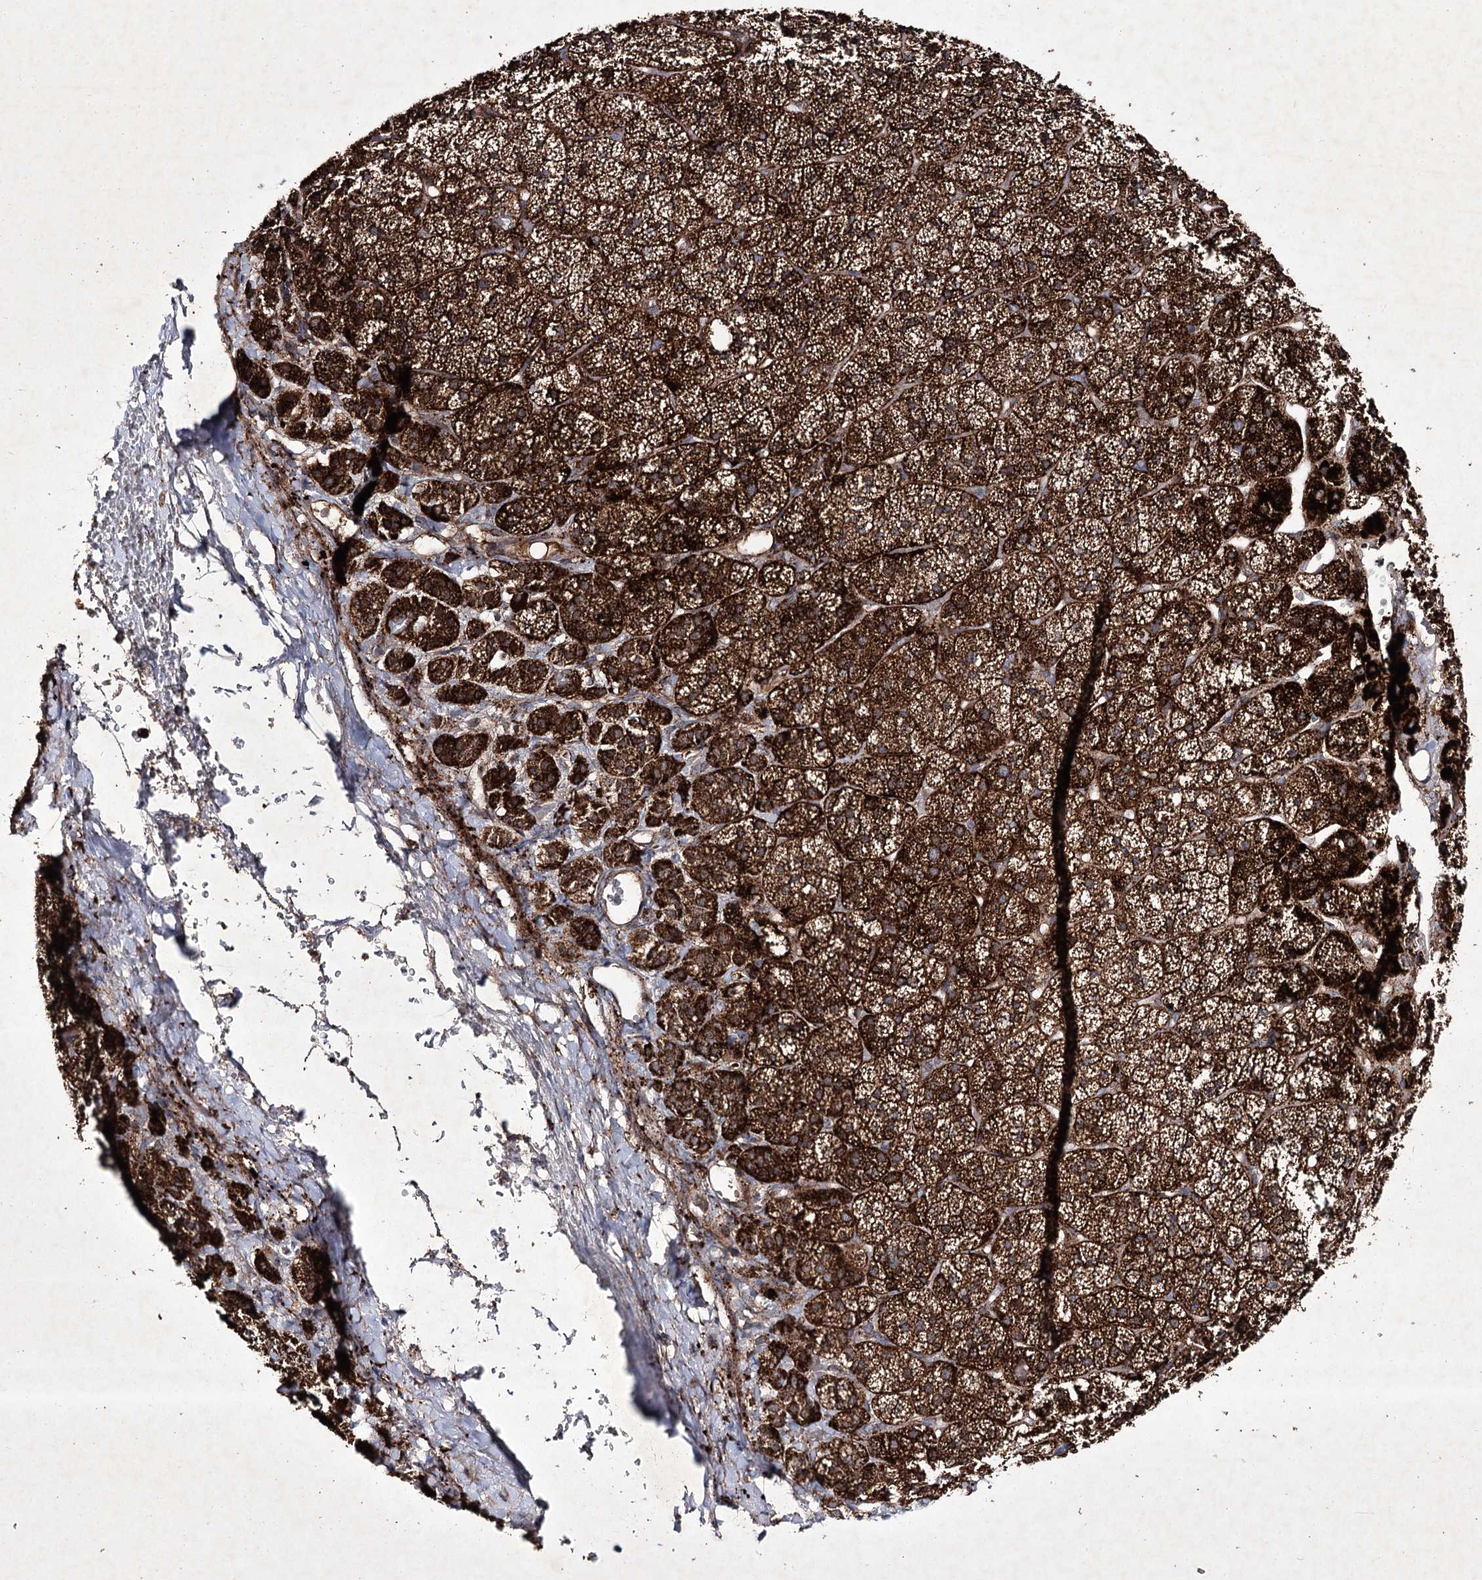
{"staining": {"intensity": "strong", "quantity": ">75%", "location": "cytoplasmic/membranous"}, "tissue": "adrenal gland", "cell_type": "Glandular cells", "image_type": "normal", "snomed": [{"axis": "morphology", "description": "Normal tissue, NOS"}, {"axis": "topography", "description": "Adrenal gland"}], "caption": "Strong cytoplasmic/membranous expression for a protein is present in about >75% of glandular cells of normal adrenal gland using IHC.", "gene": "ALG9", "patient": {"sex": "female", "age": 44}}